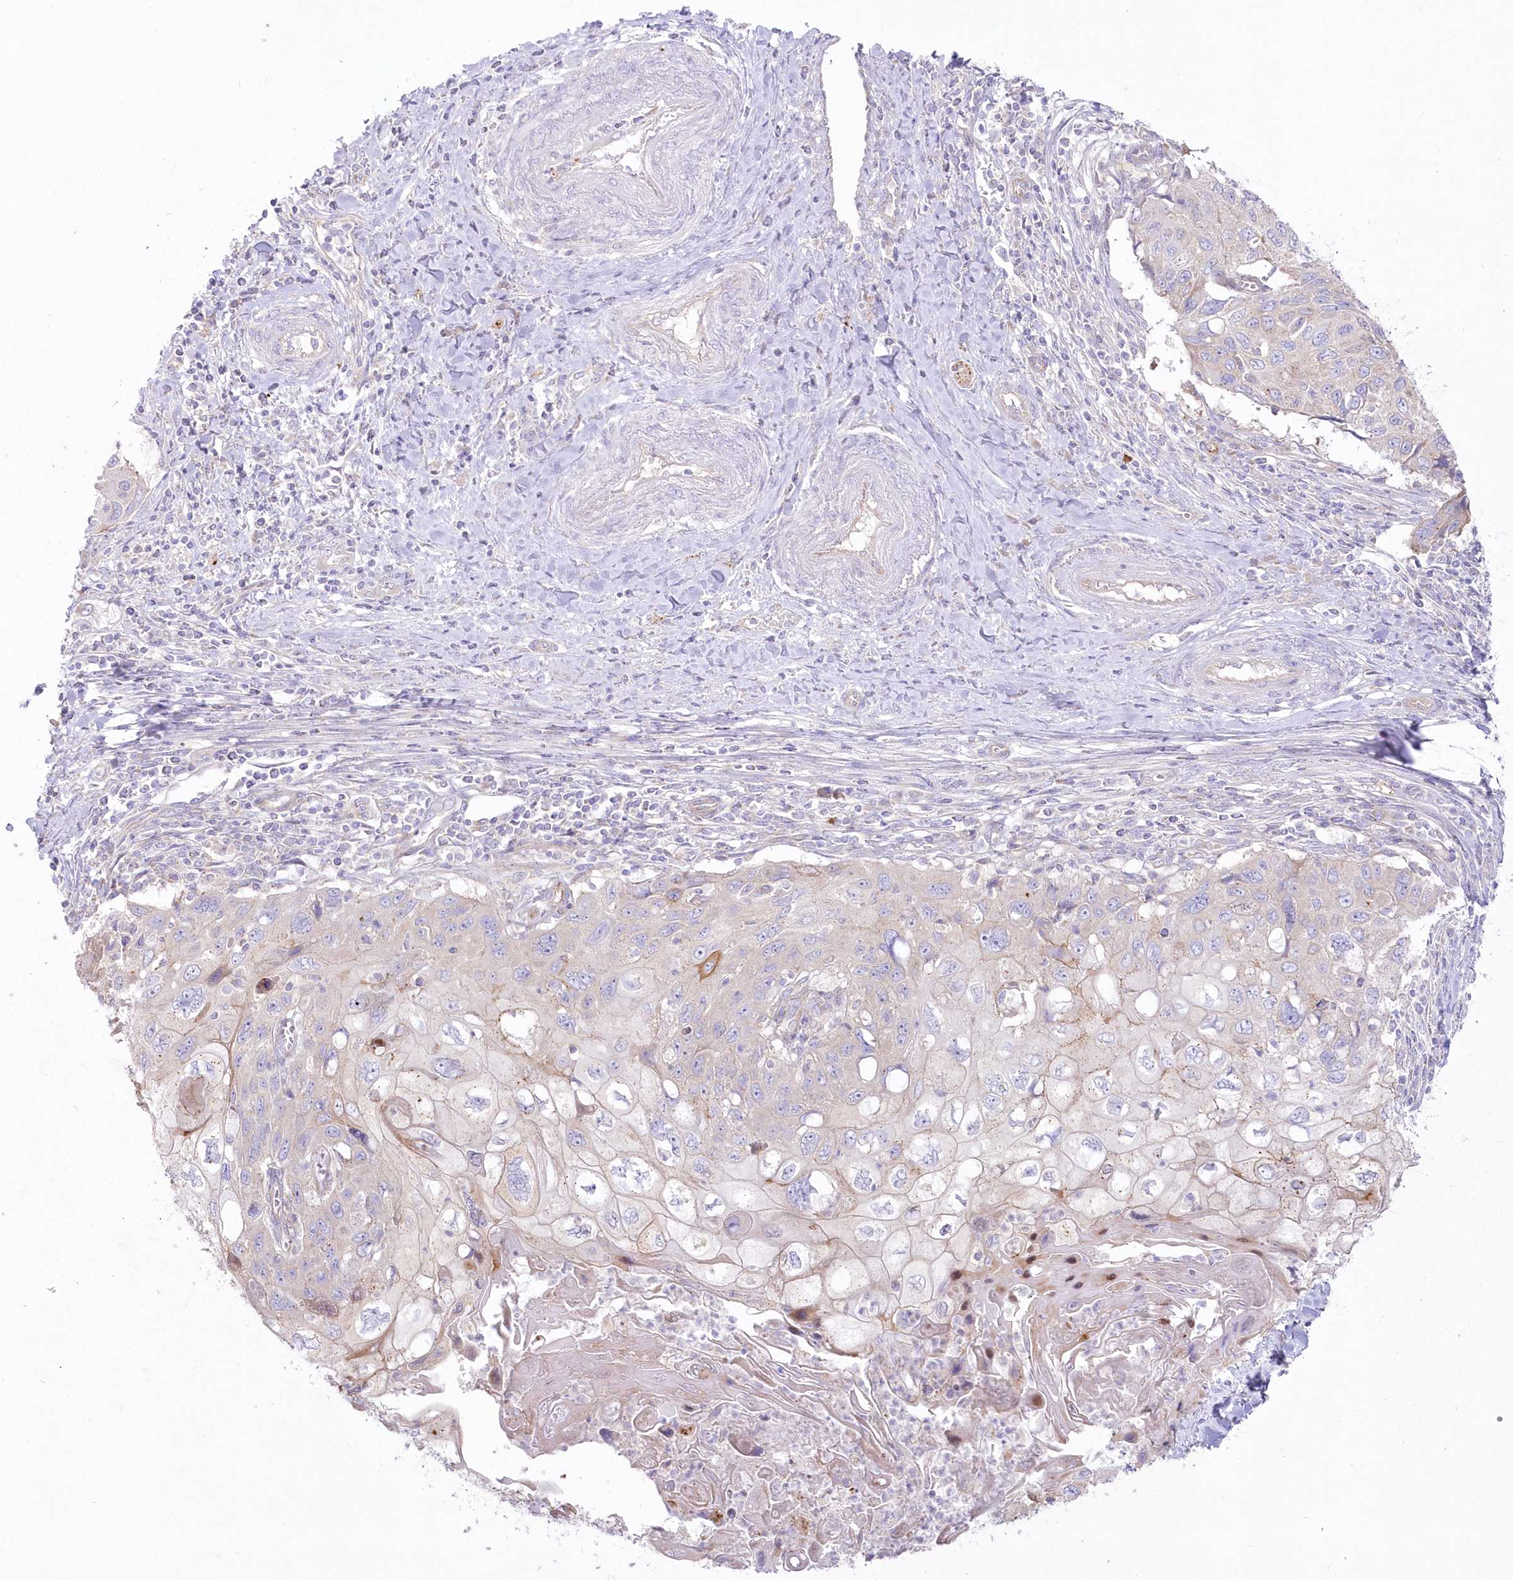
{"staining": {"intensity": "moderate", "quantity": "<25%", "location": "cytoplasmic/membranous"}, "tissue": "cervical cancer", "cell_type": "Tumor cells", "image_type": "cancer", "snomed": [{"axis": "morphology", "description": "Squamous cell carcinoma, NOS"}, {"axis": "topography", "description": "Cervix"}], "caption": "Human cervical cancer (squamous cell carcinoma) stained for a protein (brown) shows moderate cytoplasmic/membranous positive positivity in approximately <25% of tumor cells.", "gene": "ZNF843", "patient": {"sex": "female", "age": 70}}